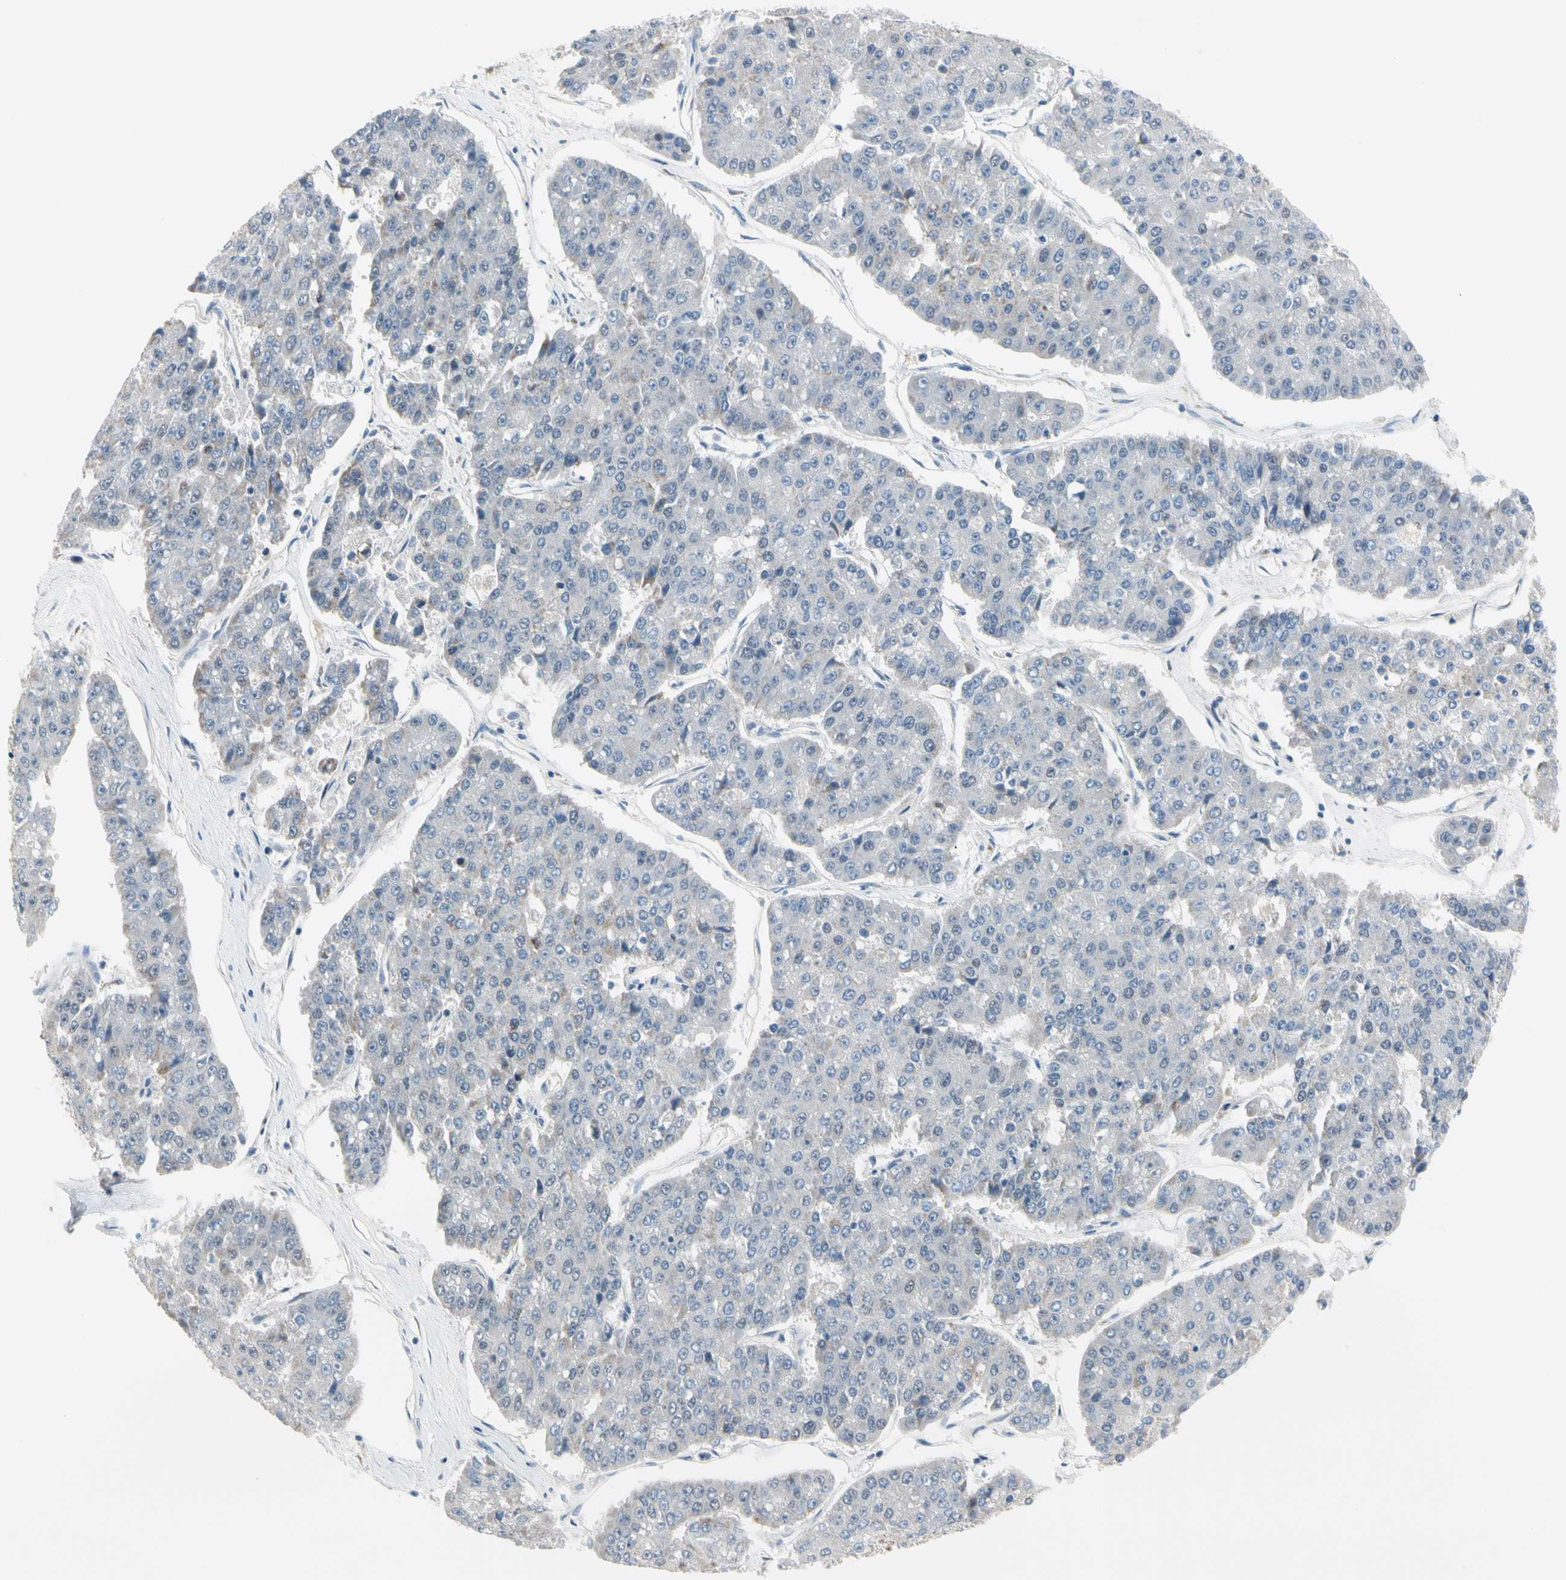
{"staining": {"intensity": "negative", "quantity": "none", "location": "none"}, "tissue": "pancreatic cancer", "cell_type": "Tumor cells", "image_type": "cancer", "snomed": [{"axis": "morphology", "description": "Adenocarcinoma, NOS"}, {"axis": "topography", "description": "Pancreas"}], "caption": "This is an immunohistochemistry histopathology image of adenocarcinoma (pancreatic). There is no staining in tumor cells.", "gene": "MARK1", "patient": {"sex": "male", "age": 50}}